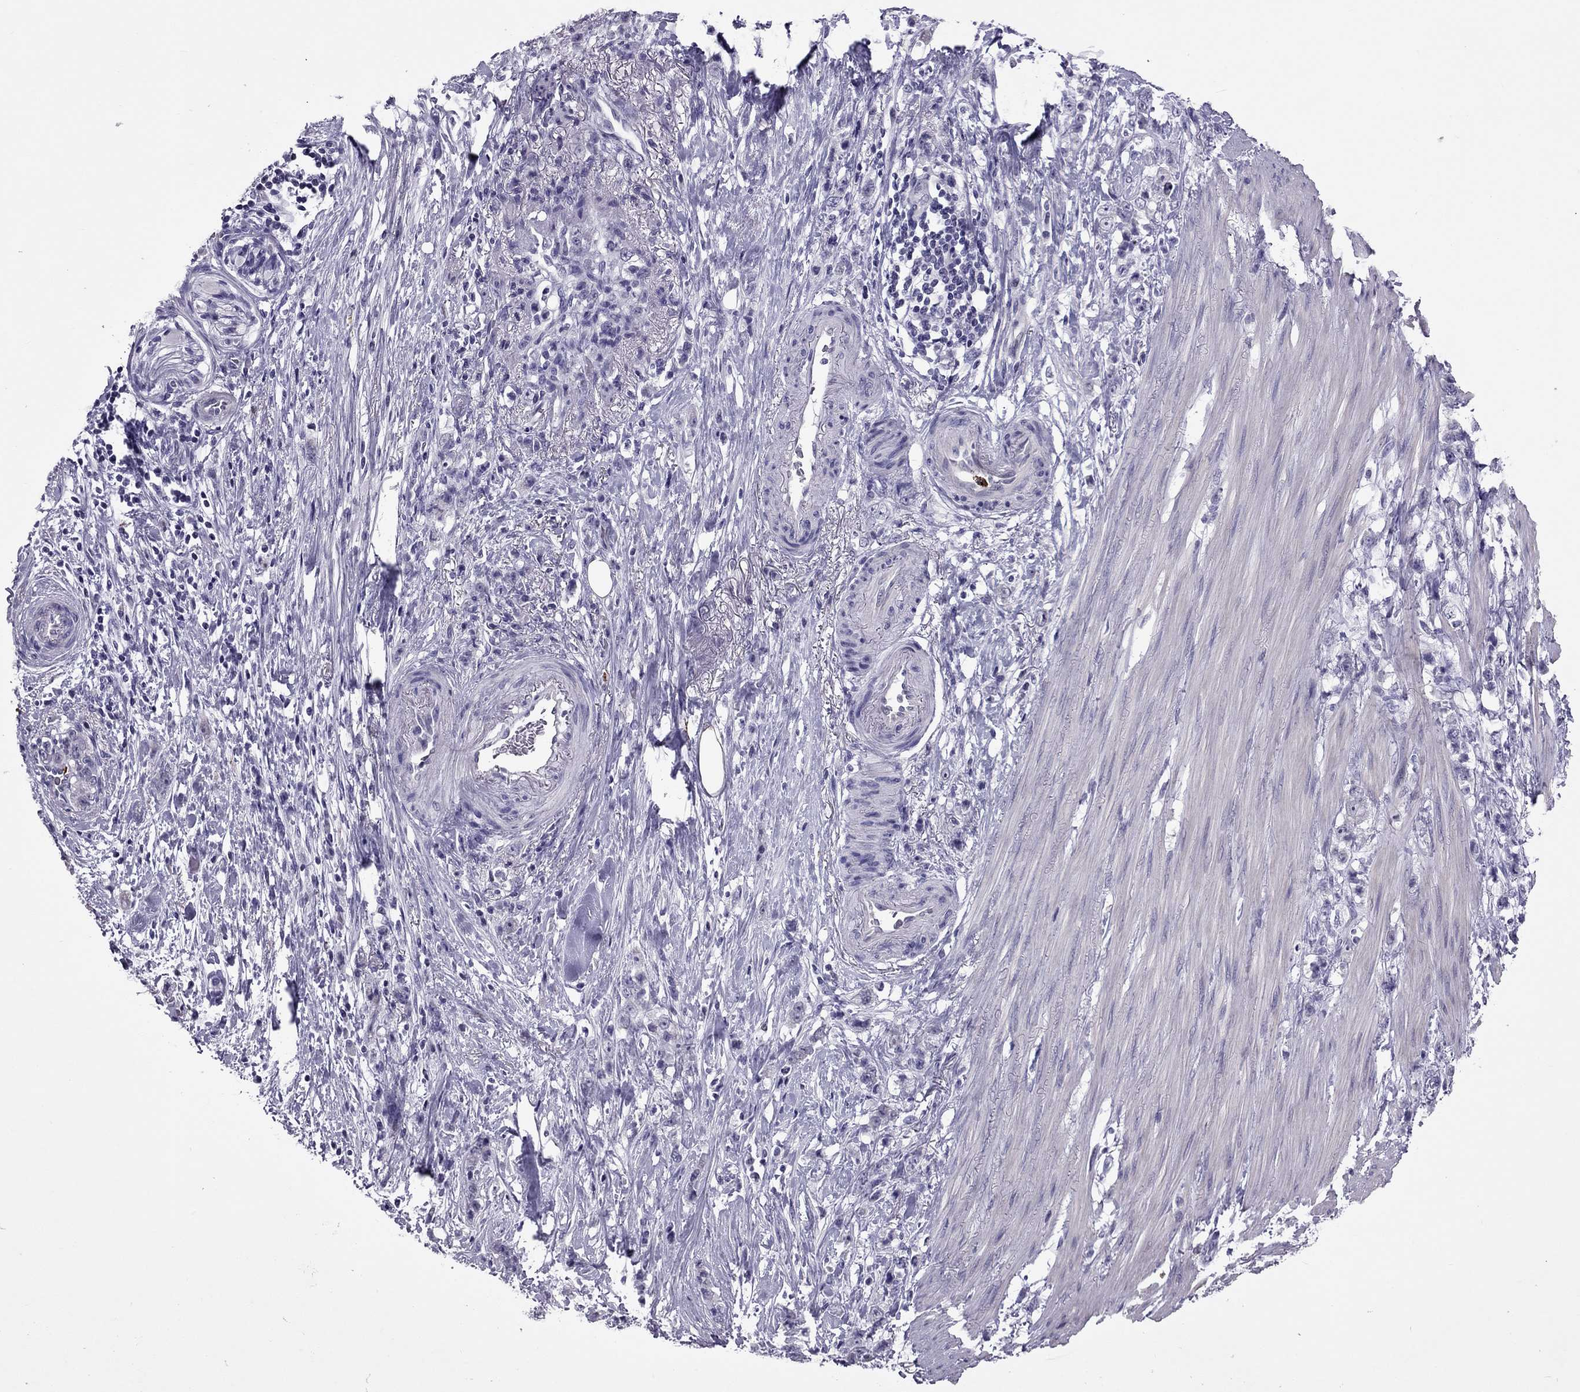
{"staining": {"intensity": "negative", "quantity": "none", "location": "none"}, "tissue": "stomach cancer", "cell_type": "Tumor cells", "image_type": "cancer", "snomed": [{"axis": "morphology", "description": "Adenocarcinoma, NOS"}, {"axis": "topography", "description": "Stomach, lower"}], "caption": "High power microscopy micrograph of an immunohistochemistry (IHC) micrograph of stomach cancer, revealing no significant positivity in tumor cells. The staining was performed using DAB (3,3'-diaminobenzidine) to visualize the protein expression in brown, while the nuclei were stained in blue with hematoxylin (Magnification: 20x).", "gene": "CCL27", "patient": {"sex": "male", "age": 88}}